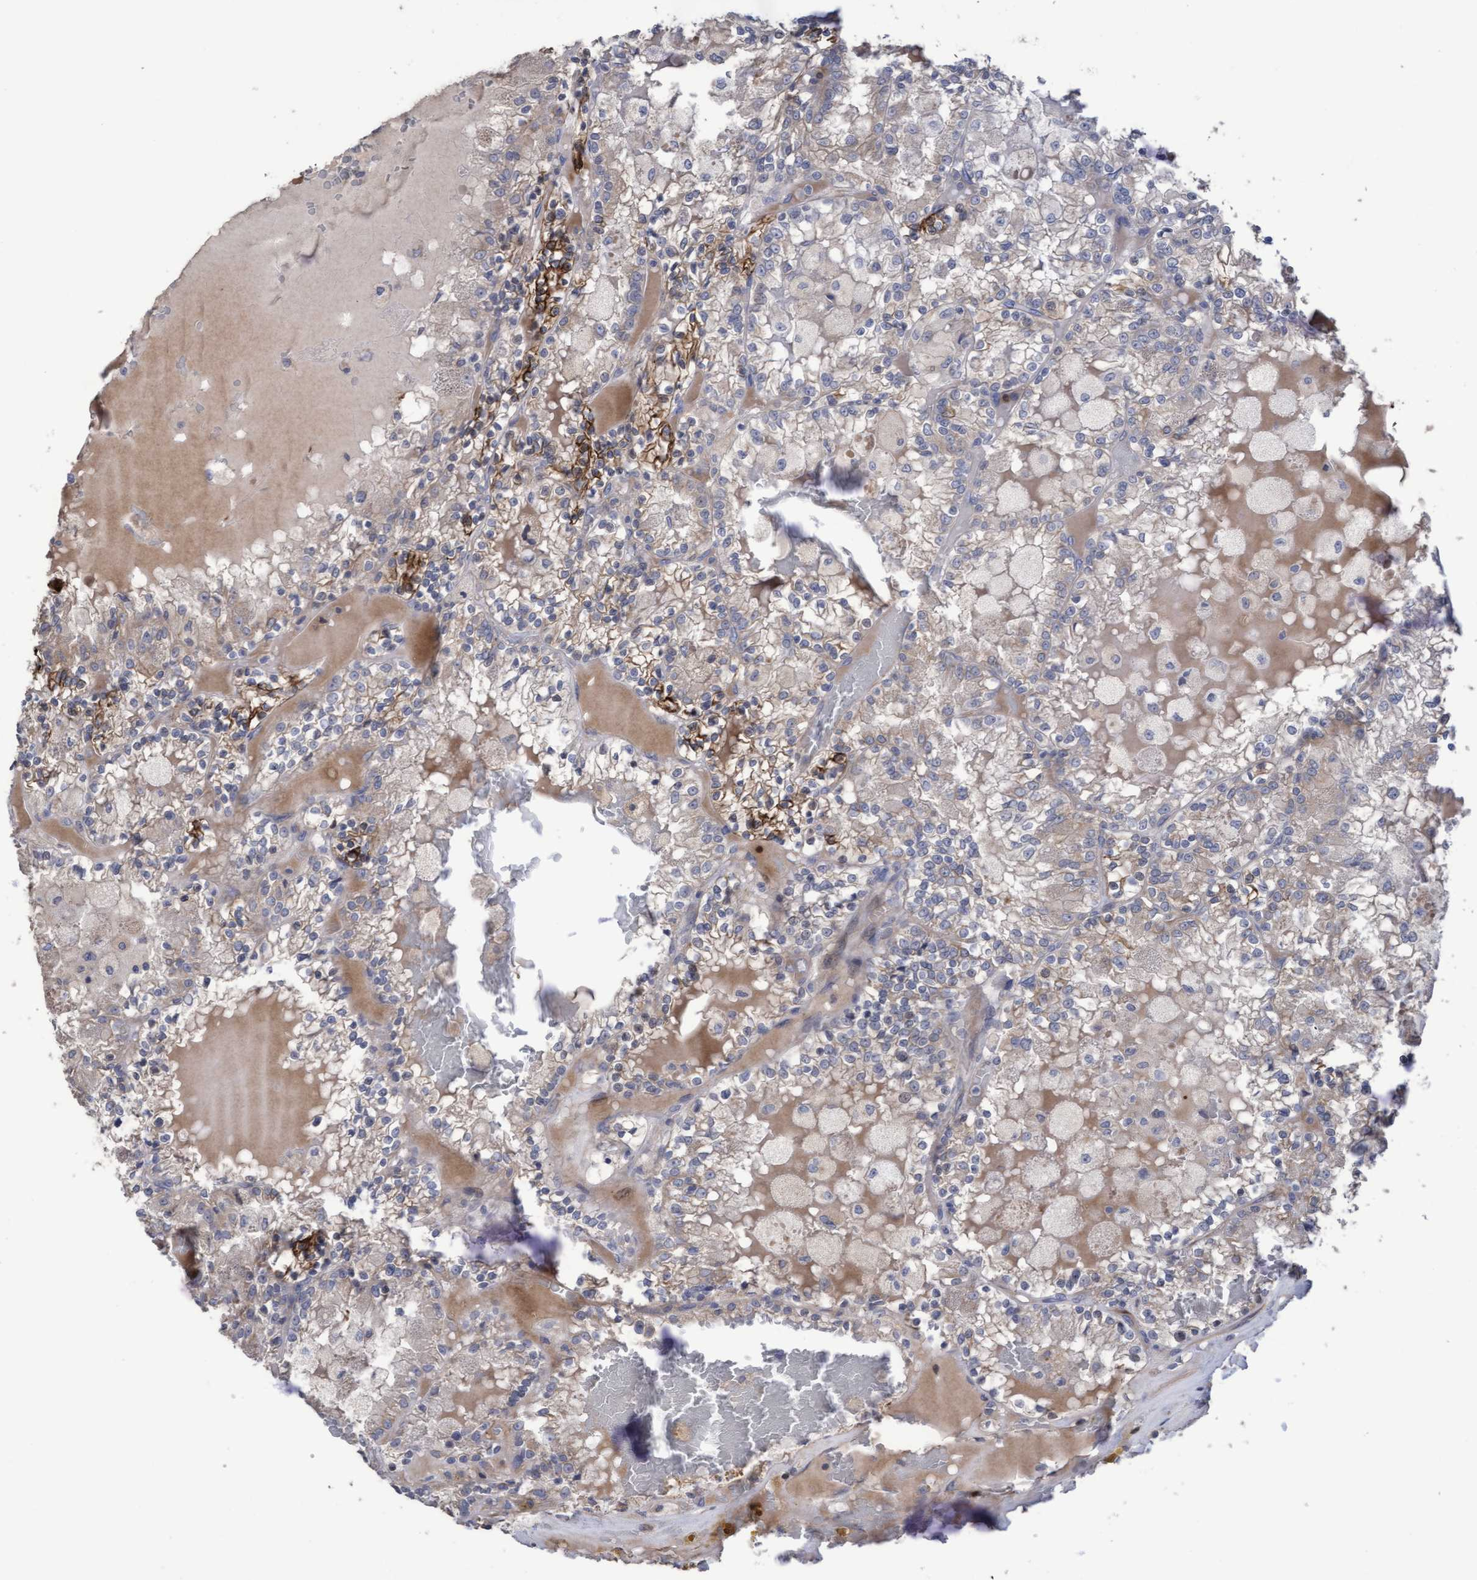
{"staining": {"intensity": "moderate", "quantity": "<25%", "location": "cytoplasmic/membranous"}, "tissue": "renal cancer", "cell_type": "Tumor cells", "image_type": "cancer", "snomed": [{"axis": "morphology", "description": "Adenocarcinoma, NOS"}, {"axis": "topography", "description": "Kidney"}], "caption": "Renal cancer (adenocarcinoma) tissue exhibits moderate cytoplasmic/membranous expression in approximately <25% of tumor cells", "gene": "KRT24", "patient": {"sex": "female", "age": 56}}